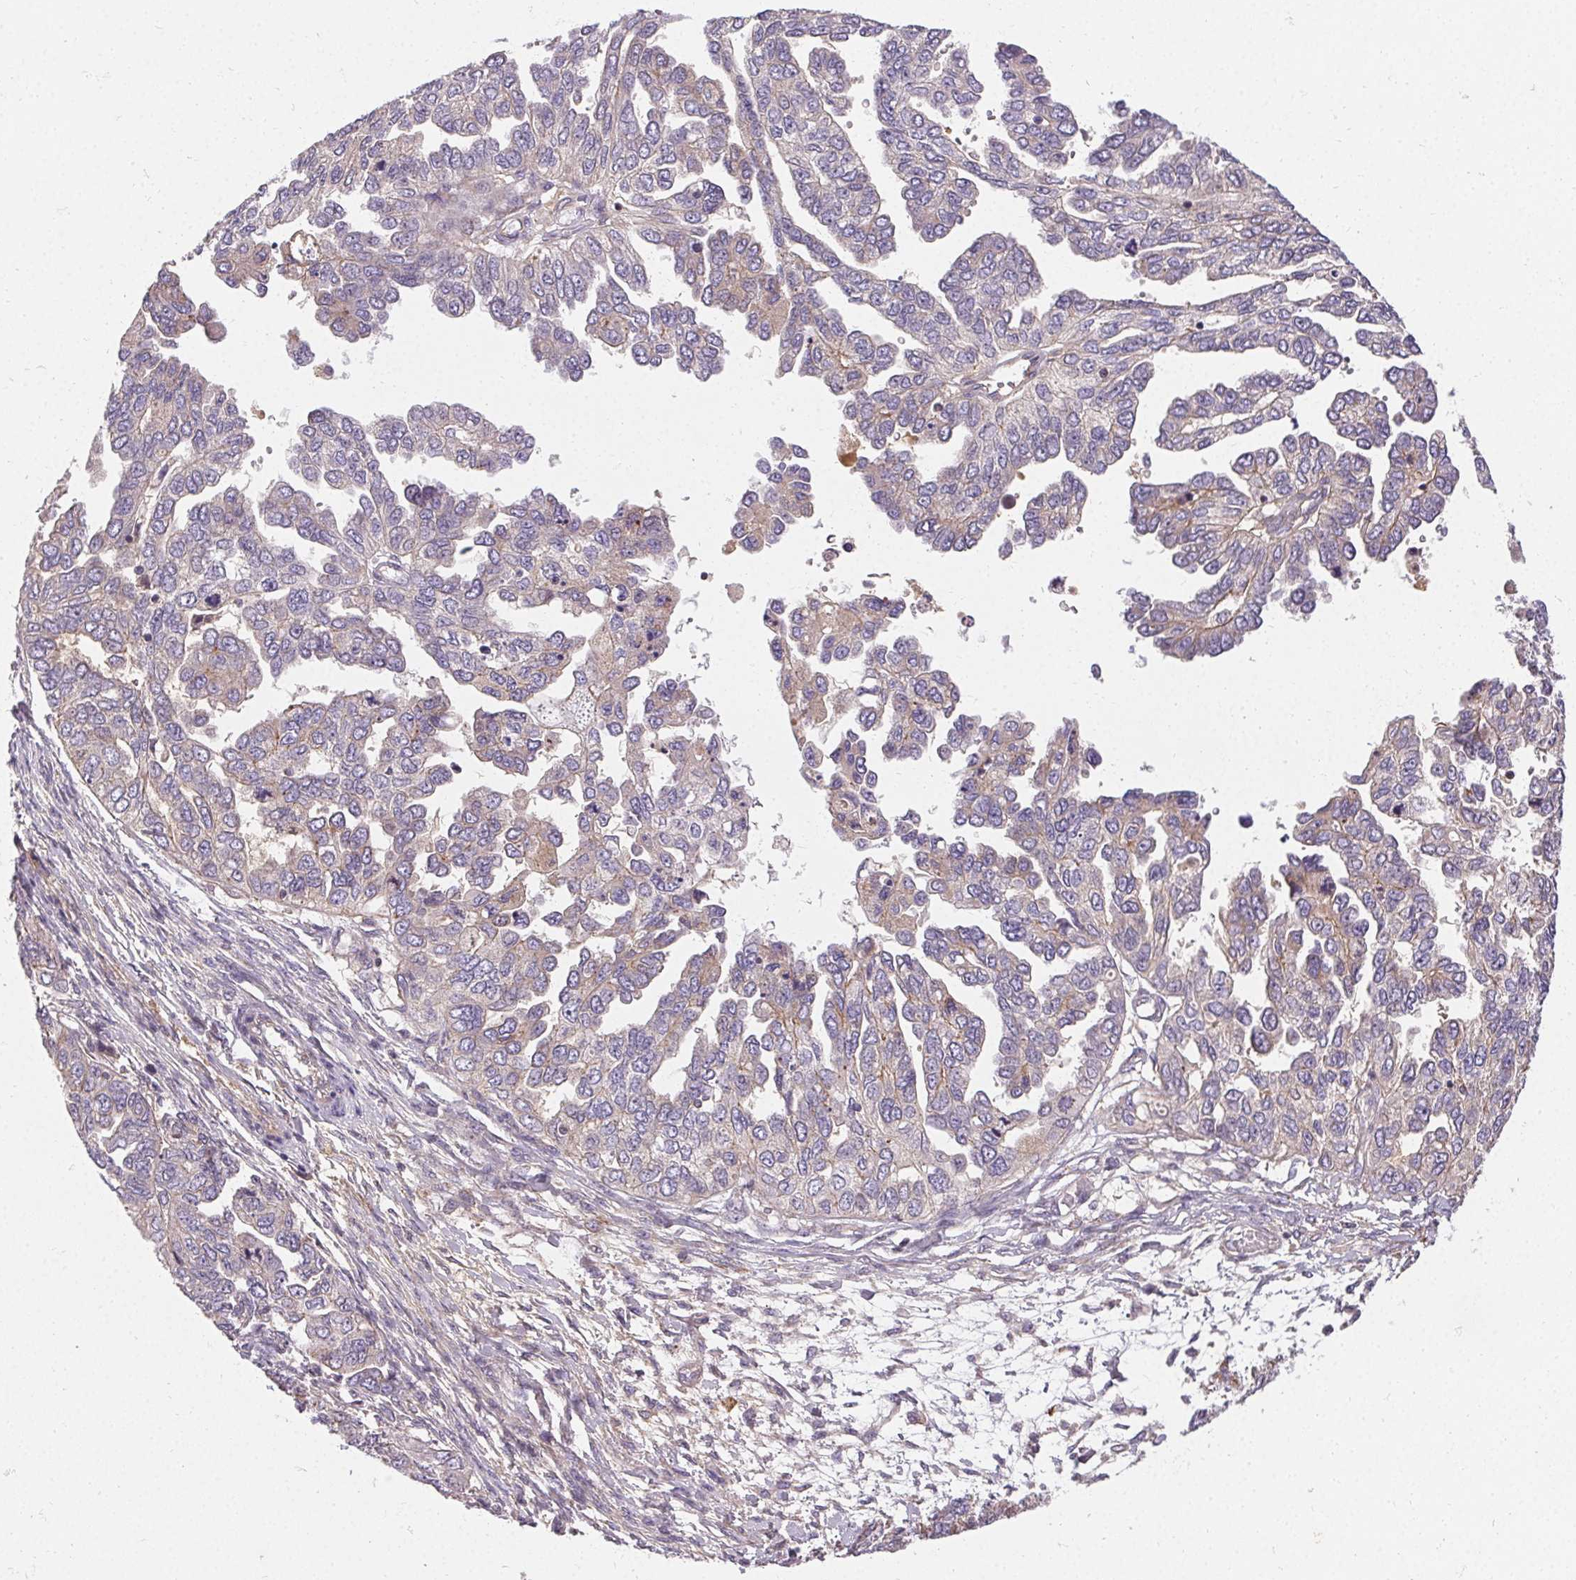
{"staining": {"intensity": "negative", "quantity": "none", "location": "none"}, "tissue": "ovarian cancer", "cell_type": "Tumor cells", "image_type": "cancer", "snomed": [{"axis": "morphology", "description": "Cystadenocarcinoma, serous, NOS"}, {"axis": "topography", "description": "Ovary"}], "caption": "Tumor cells show no significant staining in ovarian cancer.", "gene": "APLP1", "patient": {"sex": "female", "age": 53}}